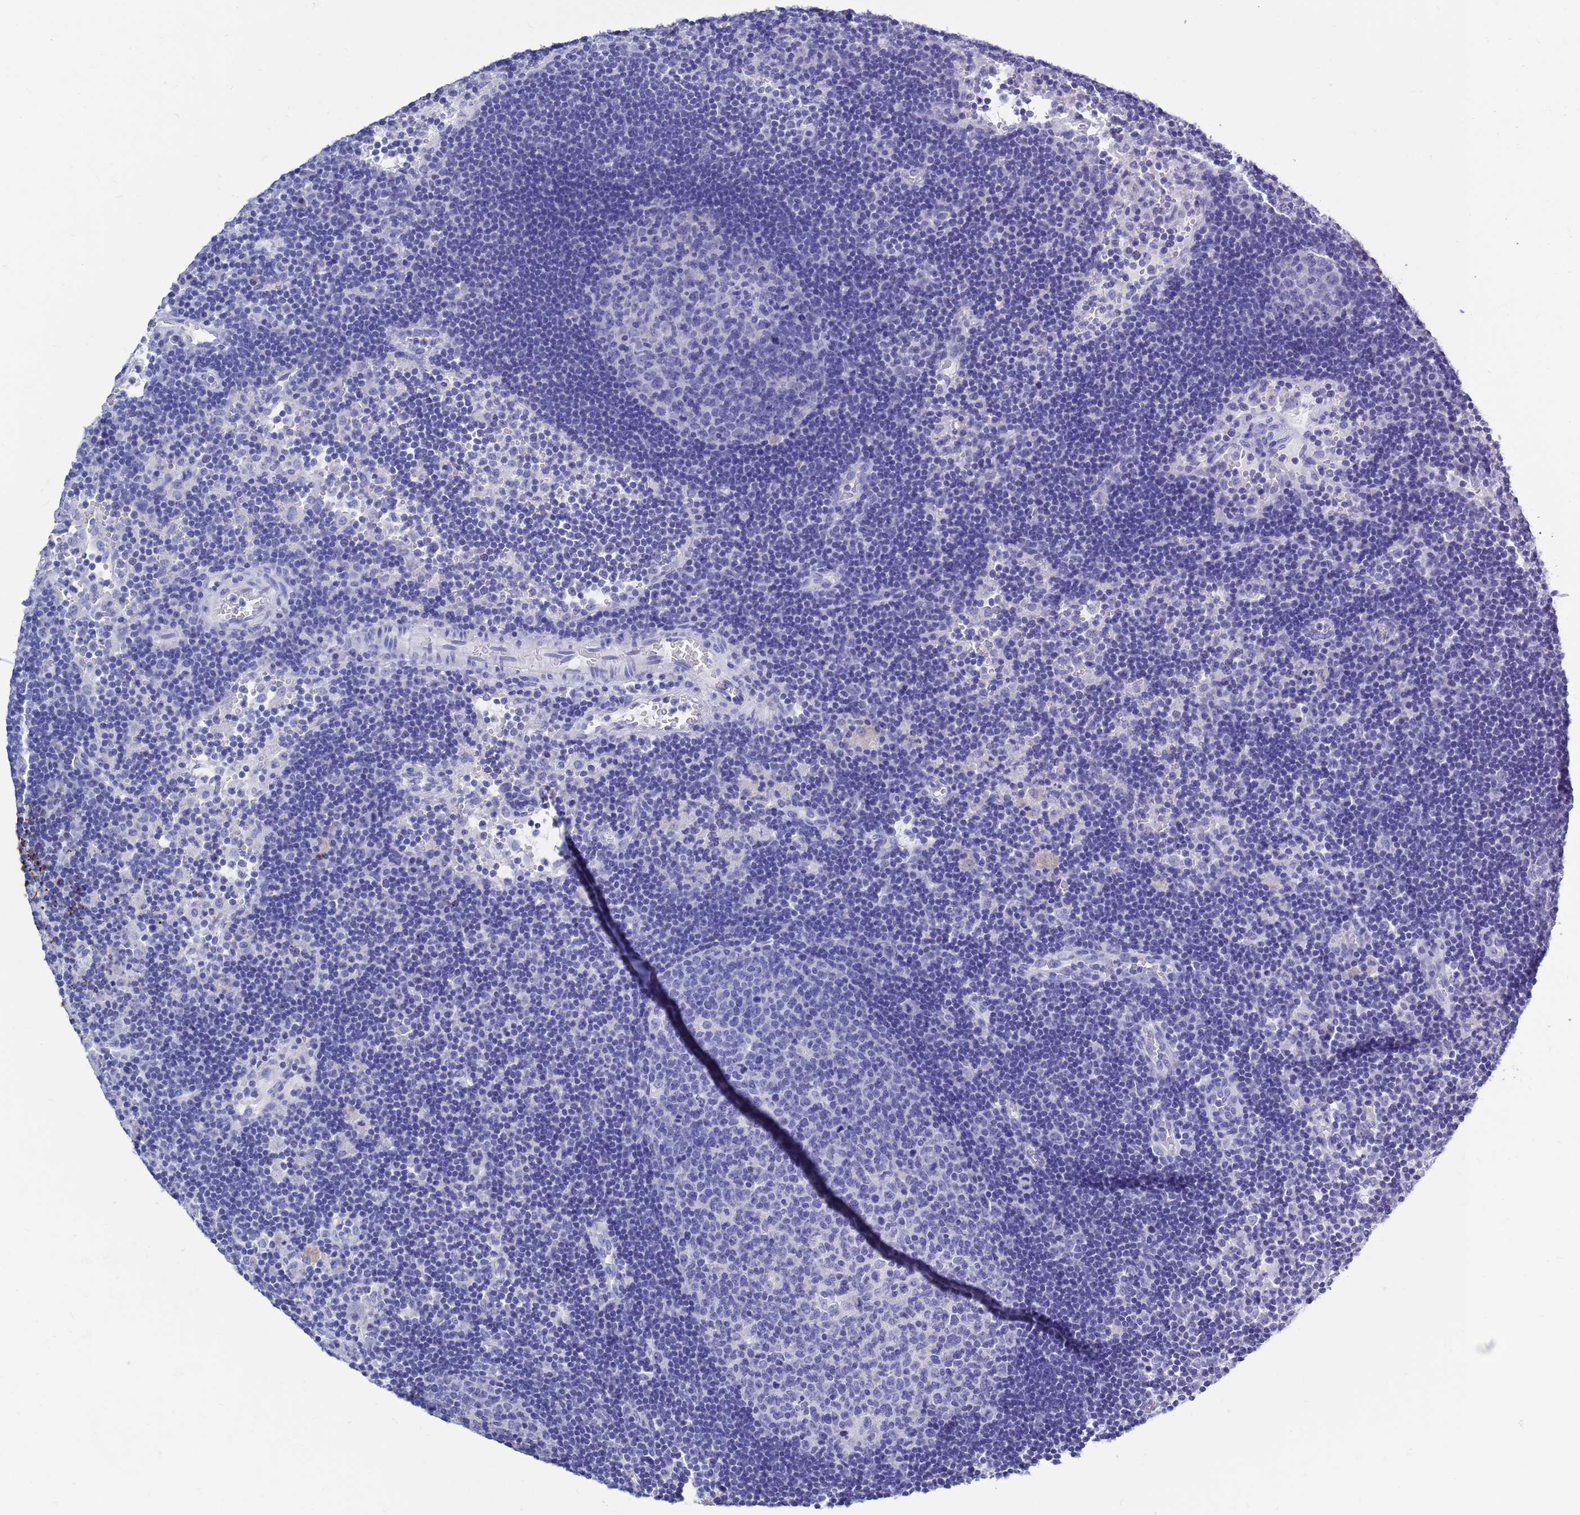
{"staining": {"intensity": "negative", "quantity": "none", "location": "none"}, "tissue": "lymph node", "cell_type": "Germinal center cells", "image_type": "normal", "snomed": [{"axis": "morphology", "description": "Normal tissue, NOS"}, {"axis": "topography", "description": "Lymph node"}], "caption": "Micrograph shows no protein positivity in germinal center cells of benign lymph node.", "gene": "MTMR2", "patient": {"sex": "male", "age": 62}}